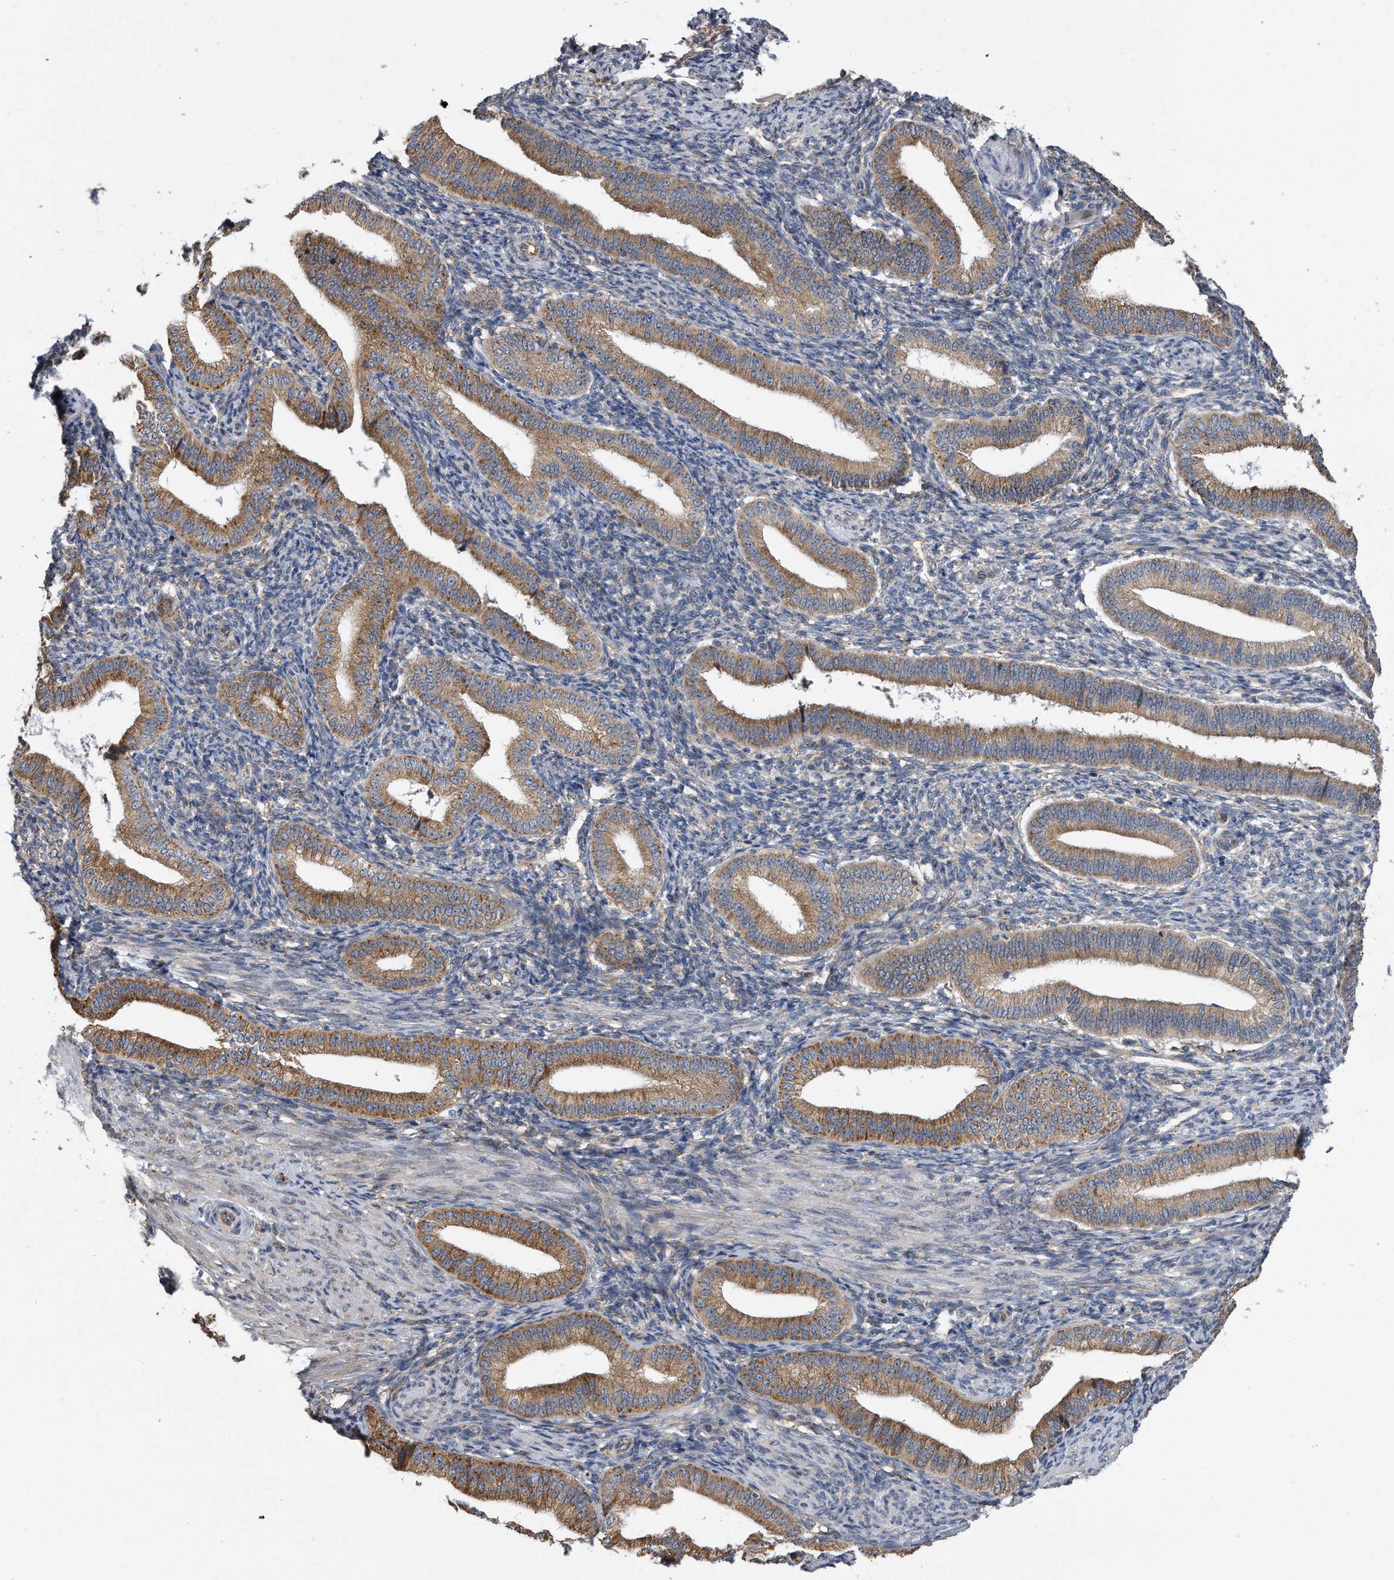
{"staining": {"intensity": "weak", "quantity": "<25%", "location": "cytoplasmic/membranous"}, "tissue": "endometrium", "cell_type": "Cells in endometrial stroma", "image_type": "normal", "snomed": [{"axis": "morphology", "description": "Normal tissue, NOS"}, {"axis": "topography", "description": "Endometrium"}], "caption": "Immunohistochemistry of unremarkable endometrium exhibits no expression in cells in endometrial stroma. The staining was performed using DAB to visualize the protein expression in brown, while the nuclei were stained in blue with hematoxylin (Magnification: 20x).", "gene": "CCDC47", "patient": {"sex": "female", "age": 39}}